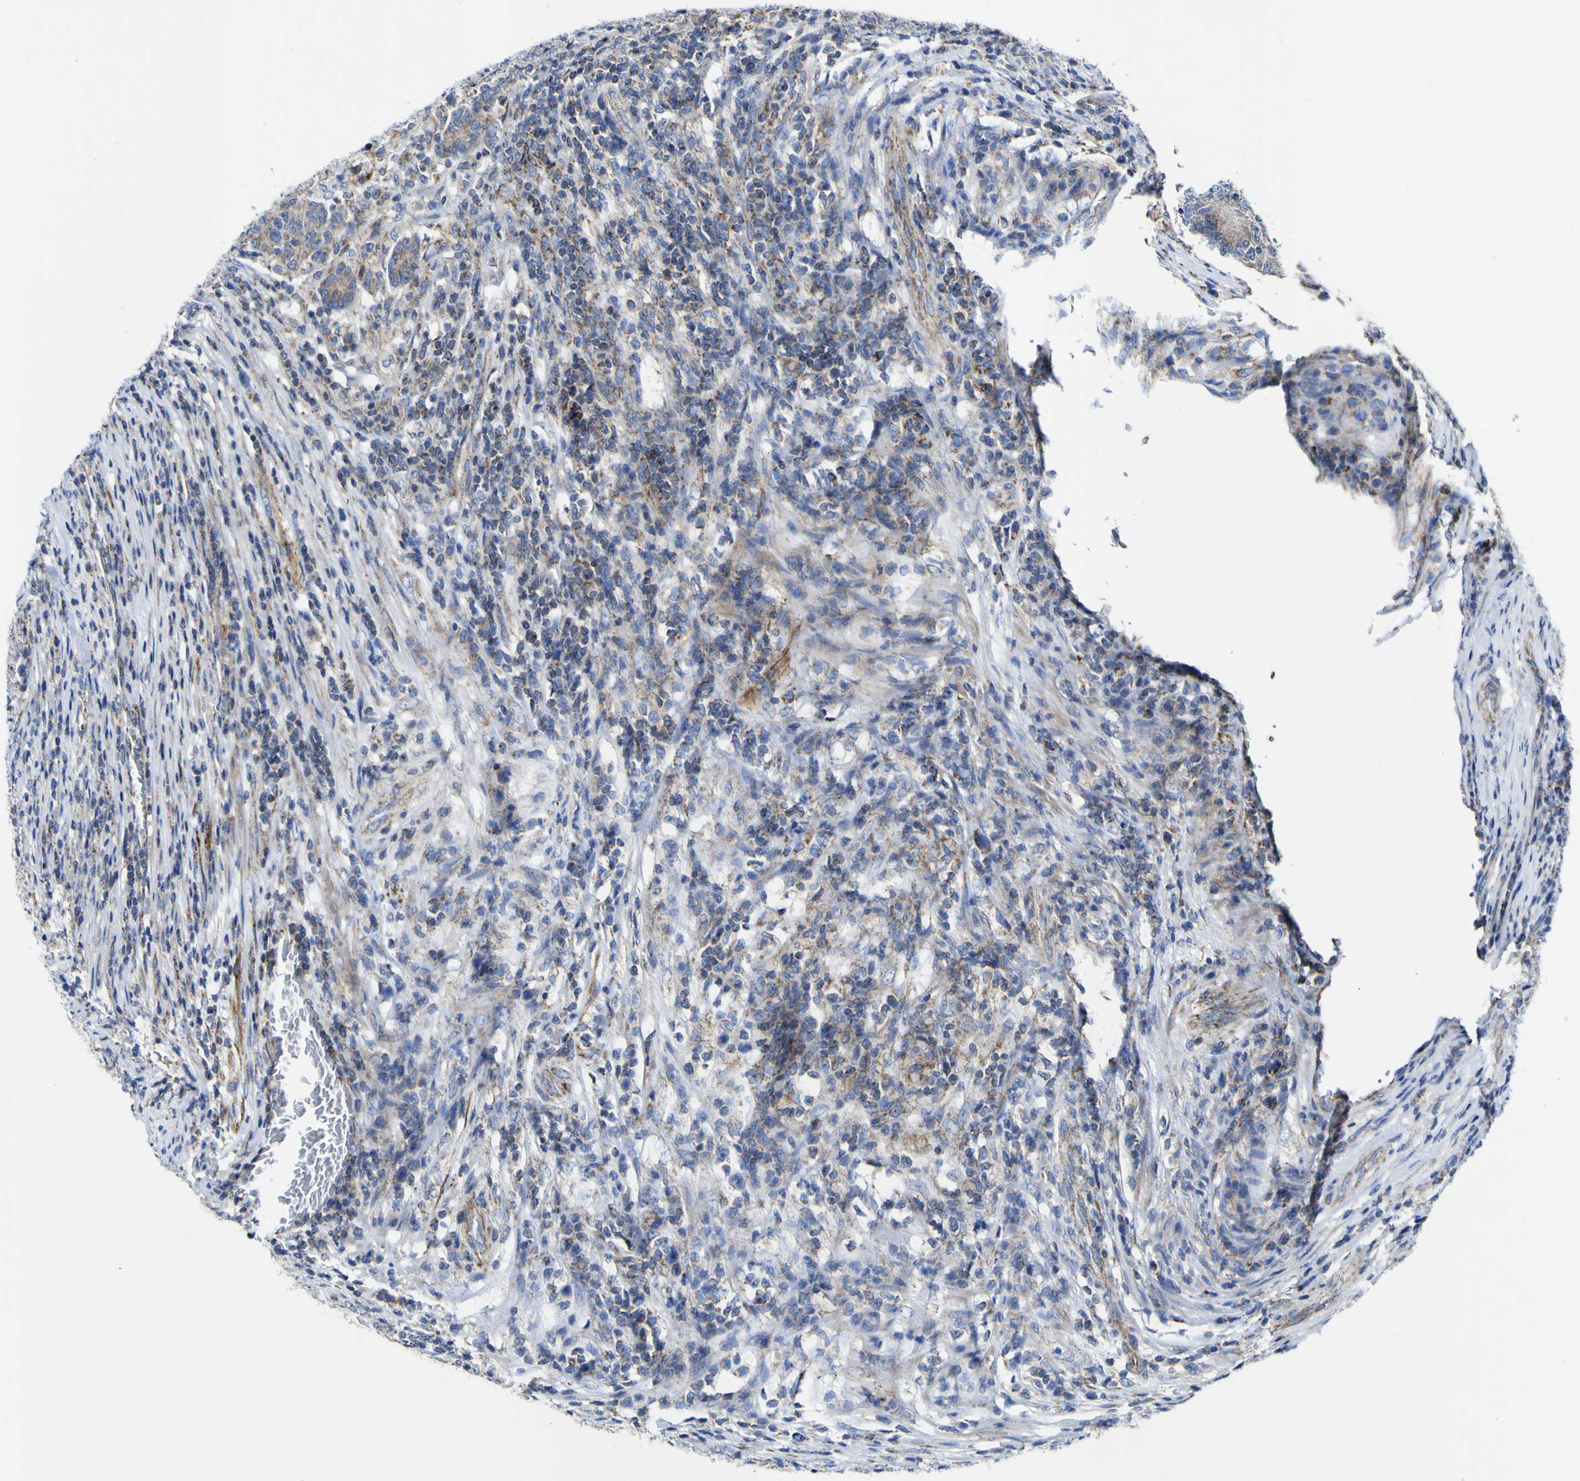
{"staining": {"intensity": "moderate", "quantity": ">75%", "location": "cytoplasmic/membranous"}, "tissue": "colorectal cancer", "cell_type": "Tumor cells", "image_type": "cancer", "snomed": [{"axis": "morphology", "description": "Normal tissue, NOS"}, {"axis": "morphology", "description": "Adenocarcinoma, NOS"}, {"axis": "topography", "description": "Colon"}], "caption": "This photomicrograph exhibits IHC staining of colorectal cancer, with medium moderate cytoplasmic/membranous expression in approximately >75% of tumor cells.", "gene": "CCDC90B", "patient": {"sex": "female", "age": 75}}